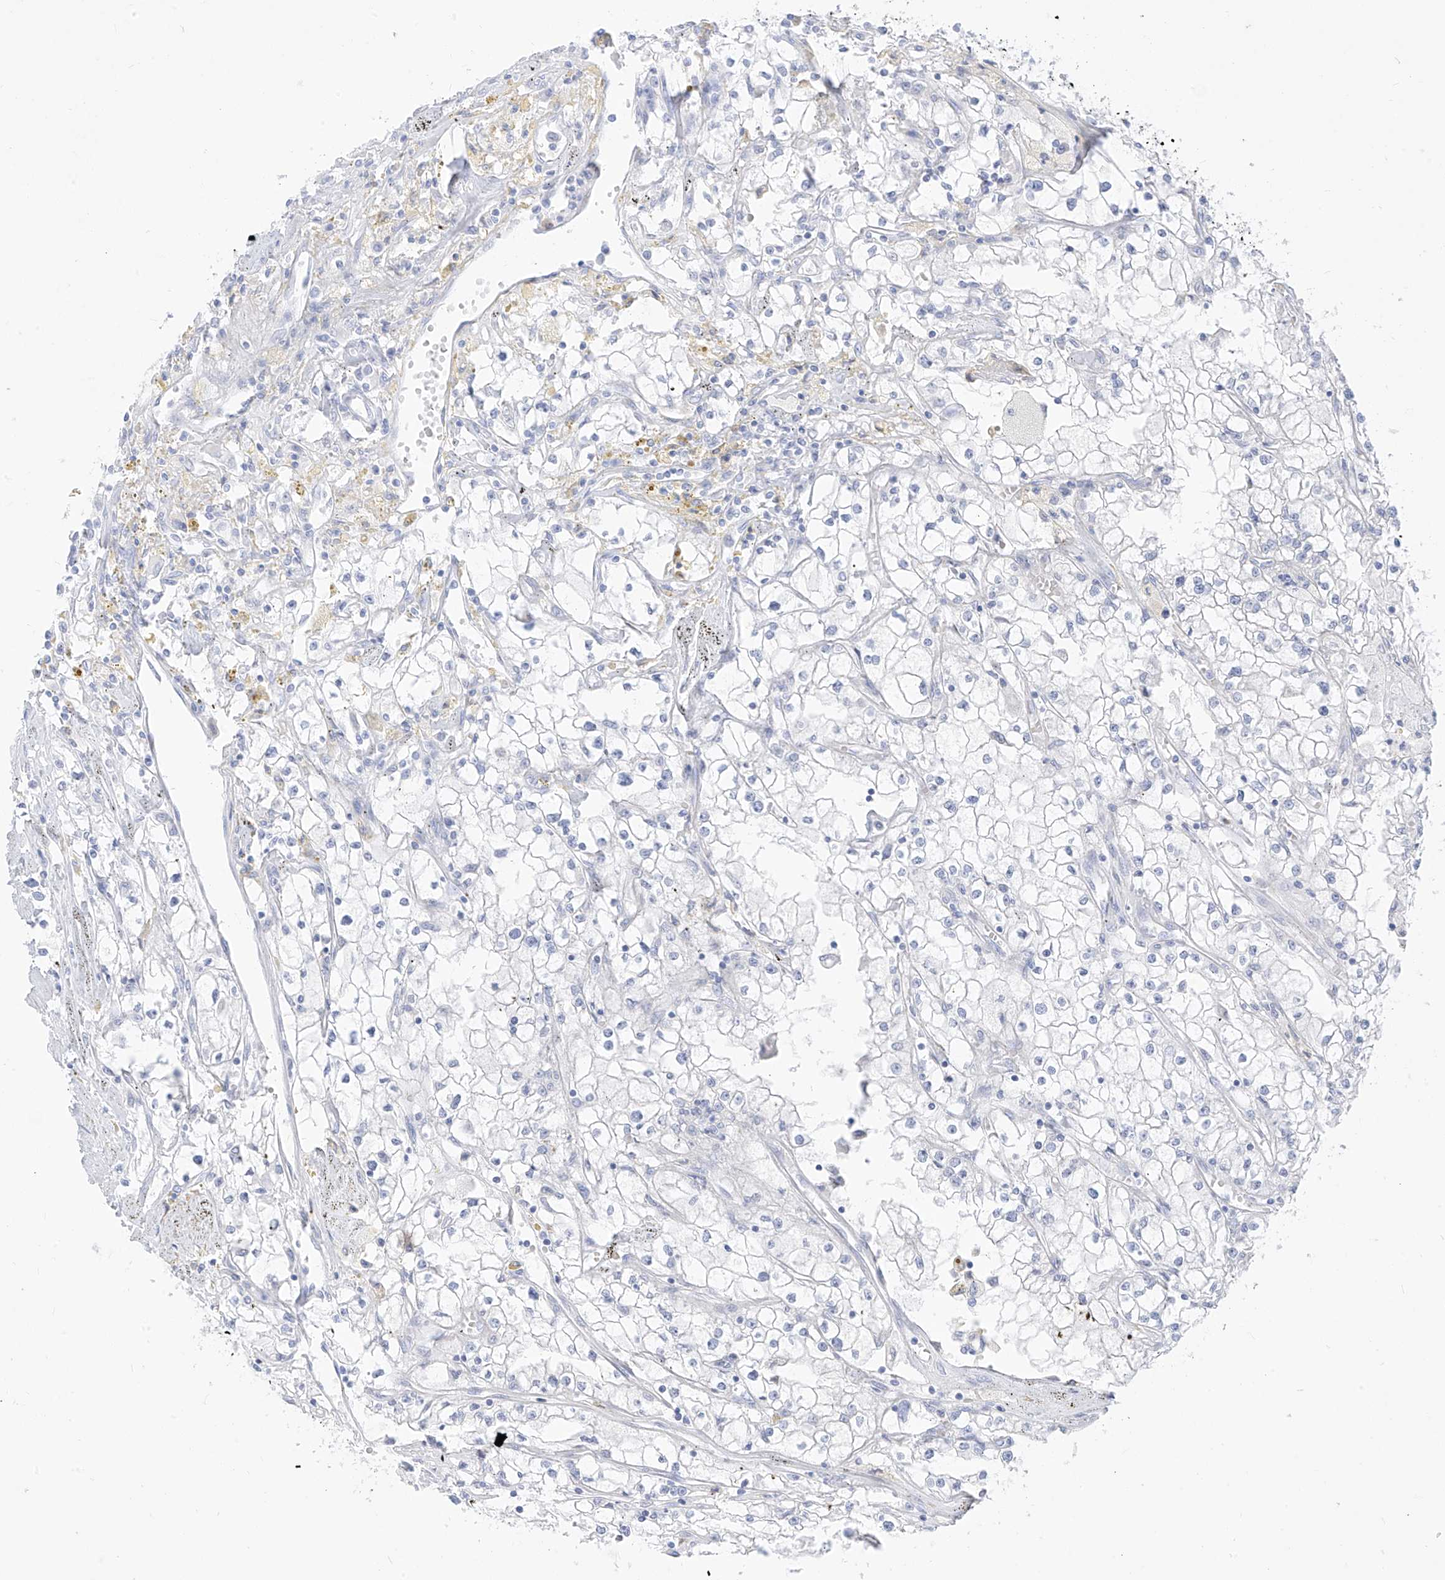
{"staining": {"intensity": "negative", "quantity": "none", "location": "none"}, "tissue": "renal cancer", "cell_type": "Tumor cells", "image_type": "cancer", "snomed": [{"axis": "morphology", "description": "Adenocarcinoma, NOS"}, {"axis": "topography", "description": "Kidney"}], "caption": "Tumor cells show no significant protein expression in renal cancer (adenocarcinoma). (IHC, brightfield microscopy, high magnification).", "gene": "ARHGEF40", "patient": {"sex": "male", "age": 56}}